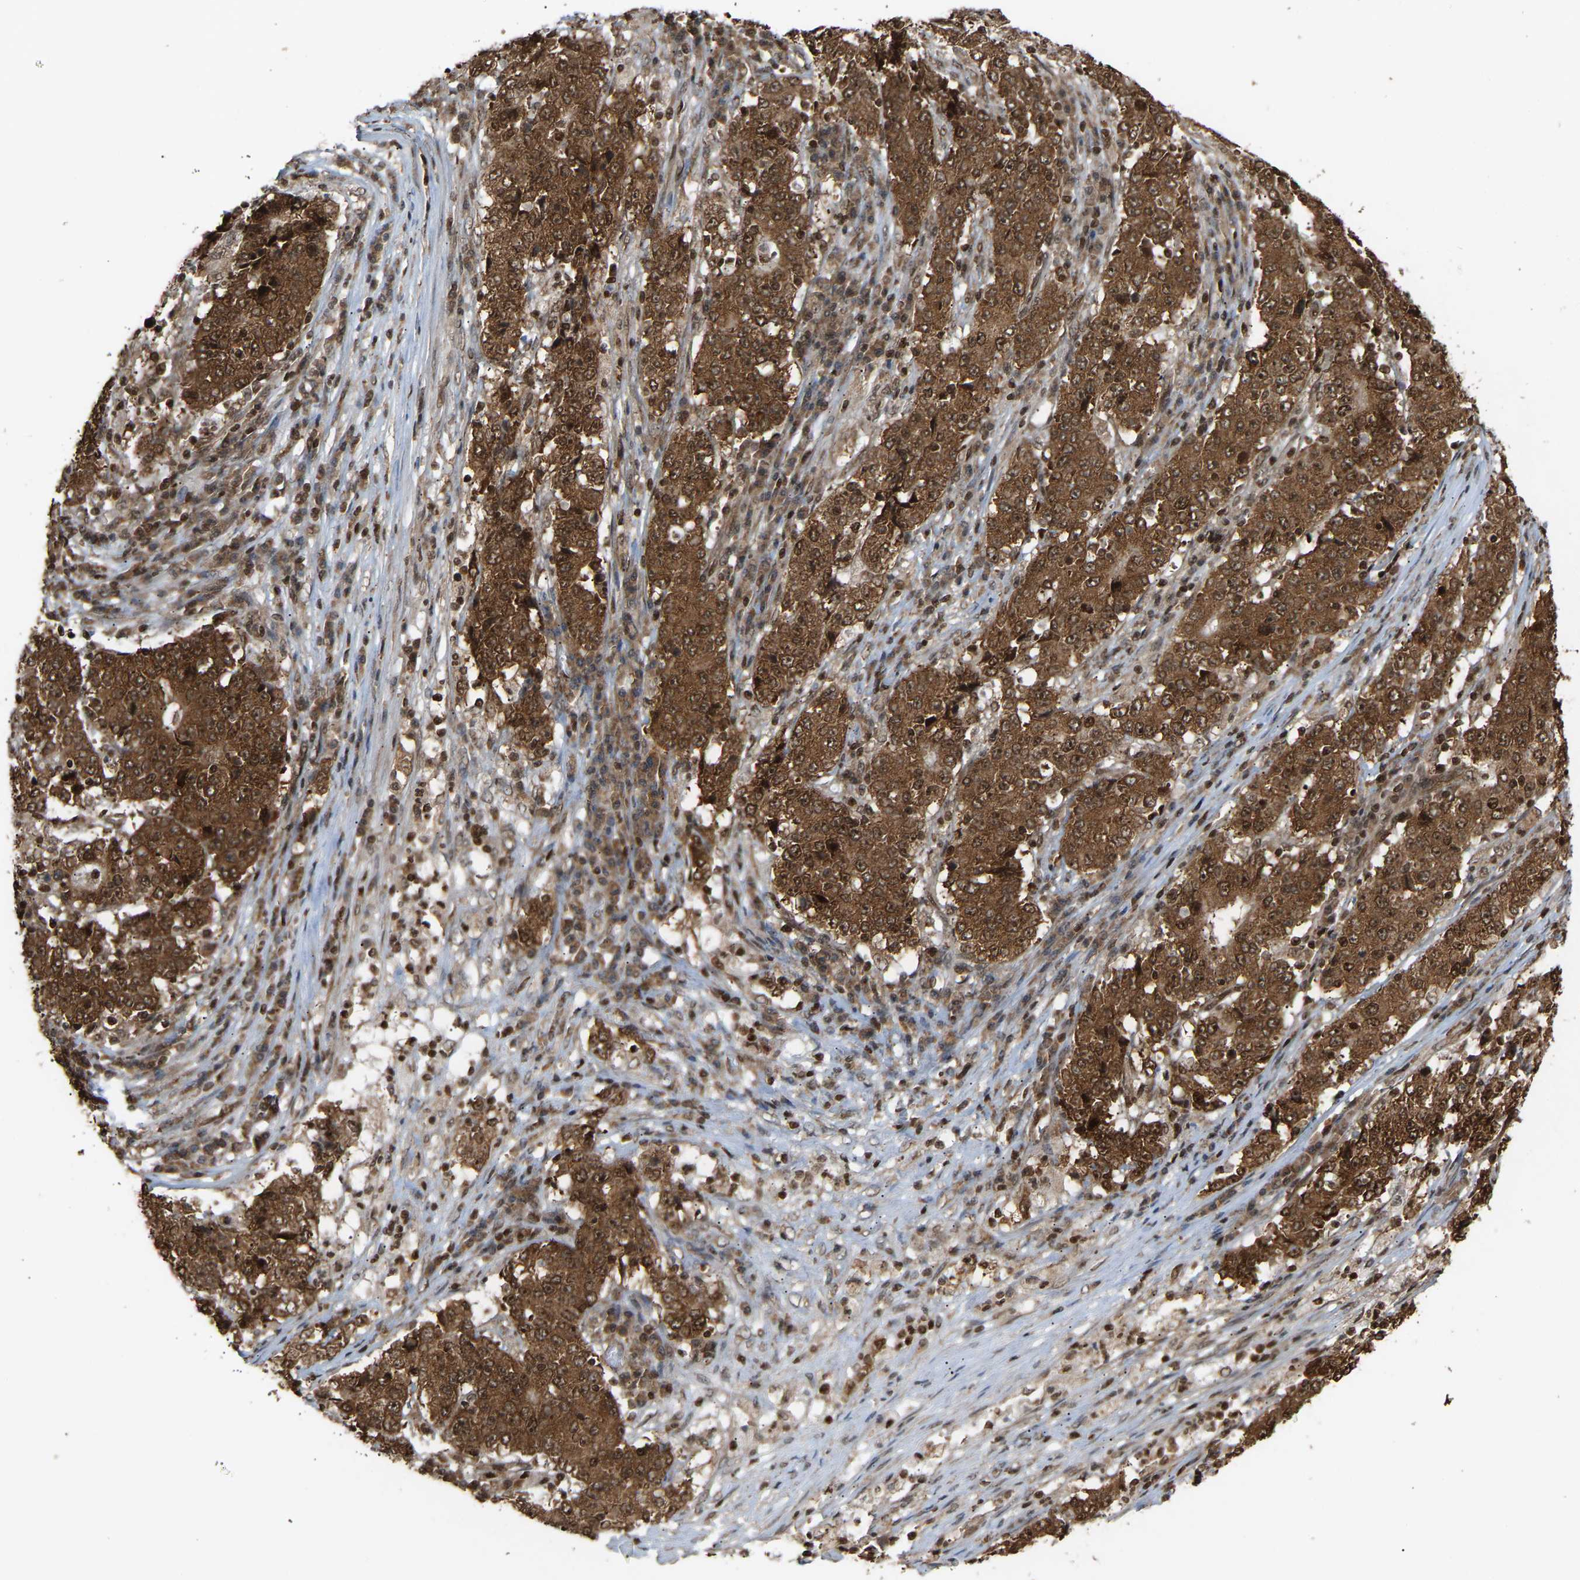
{"staining": {"intensity": "strong", "quantity": ">75%", "location": "cytoplasmic/membranous,nuclear"}, "tissue": "stomach cancer", "cell_type": "Tumor cells", "image_type": "cancer", "snomed": [{"axis": "morphology", "description": "Adenocarcinoma, NOS"}, {"axis": "topography", "description": "Stomach"}], "caption": "Protein staining of stomach cancer (adenocarcinoma) tissue exhibits strong cytoplasmic/membranous and nuclear positivity in about >75% of tumor cells.", "gene": "ALYREF", "patient": {"sex": "male", "age": 59}}